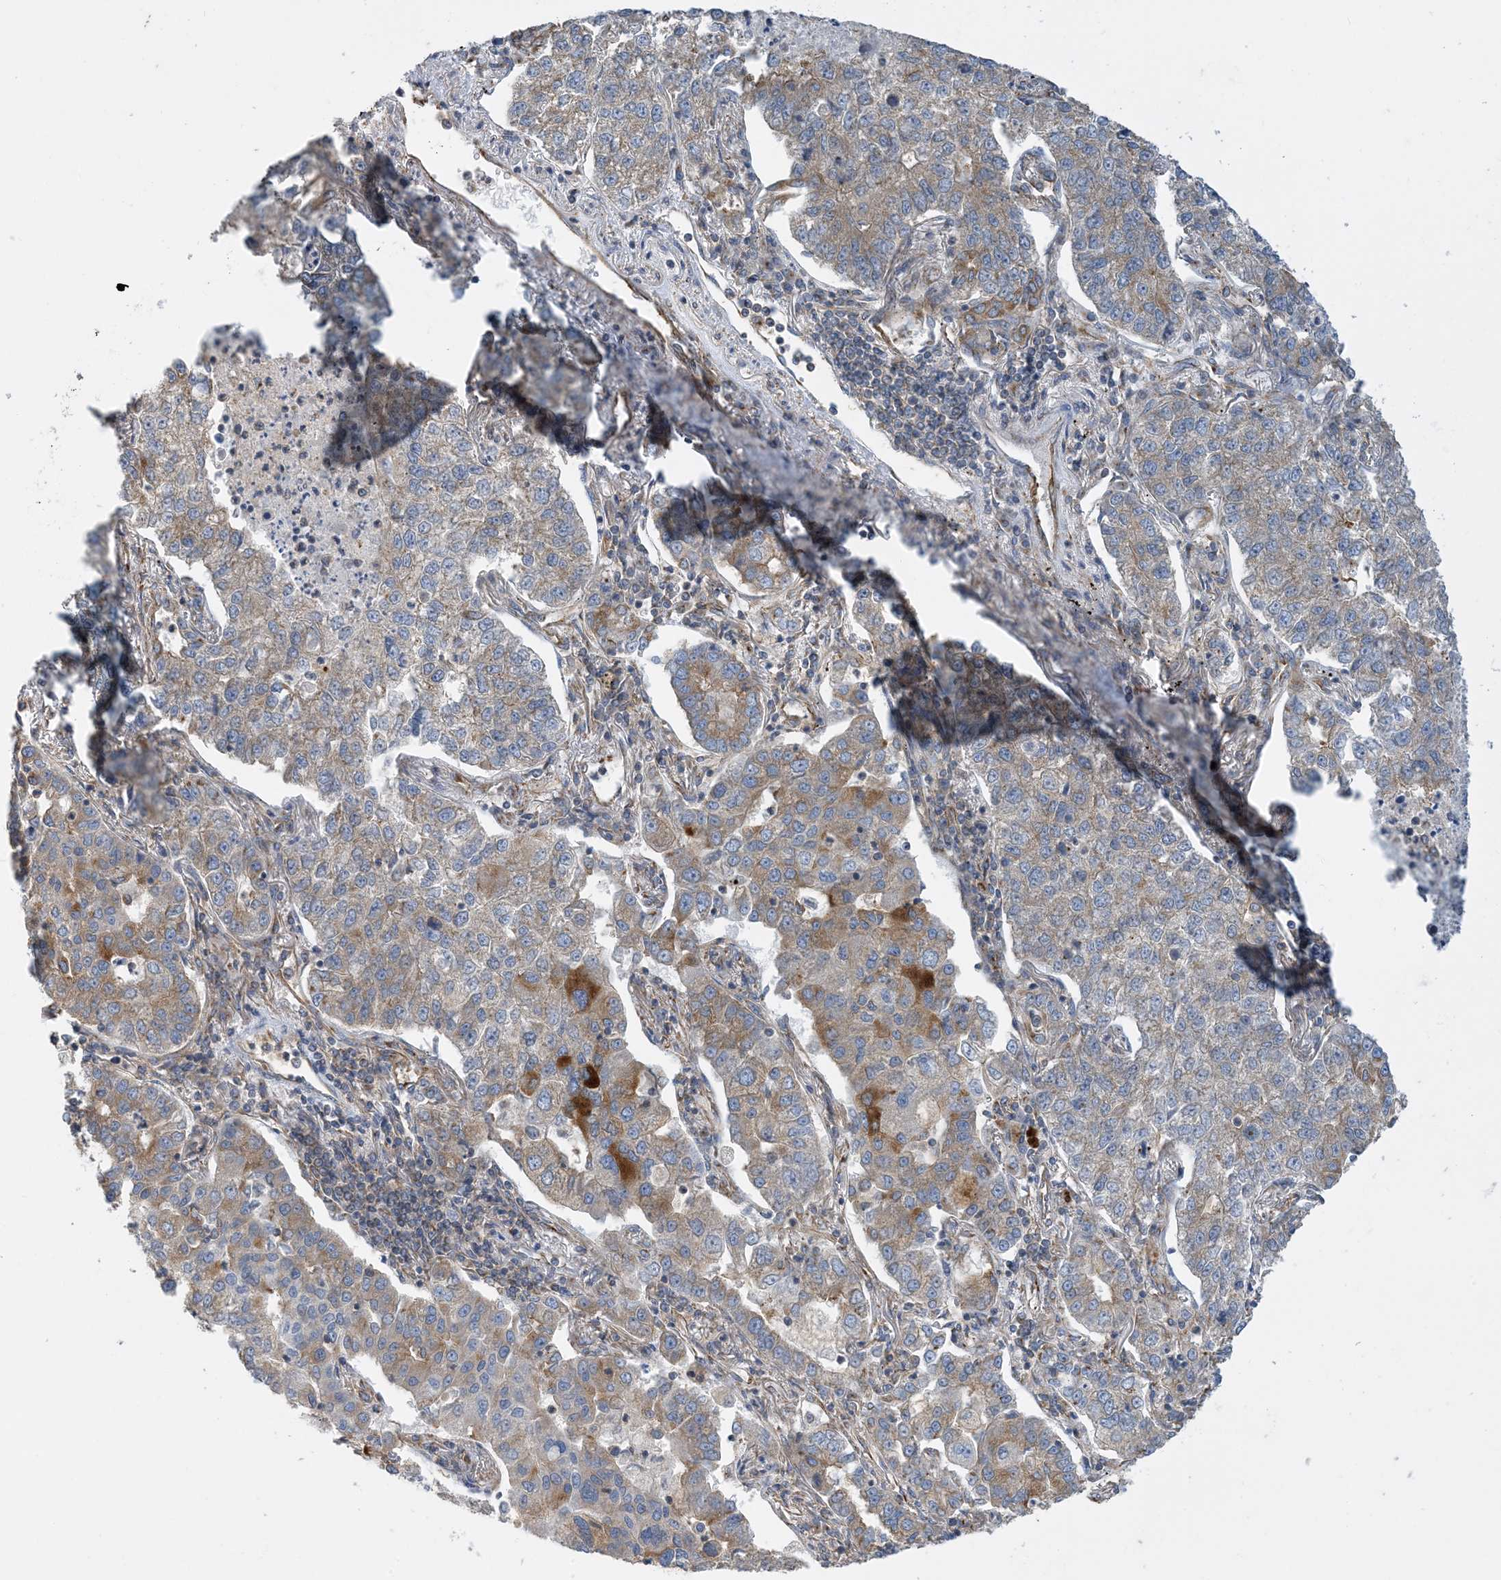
{"staining": {"intensity": "moderate", "quantity": "<25%", "location": "cytoplasmic/membranous"}, "tissue": "lung cancer", "cell_type": "Tumor cells", "image_type": "cancer", "snomed": [{"axis": "morphology", "description": "Adenocarcinoma, NOS"}, {"axis": "topography", "description": "Lung"}], "caption": "The photomicrograph demonstrates immunohistochemical staining of lung cancer. There is moderate cytoplasmic/membranous staining is identified in approximately <25% of tumor cells.", "gene": "SIDT1", "patient": {"sex": "male", "age": 49}}